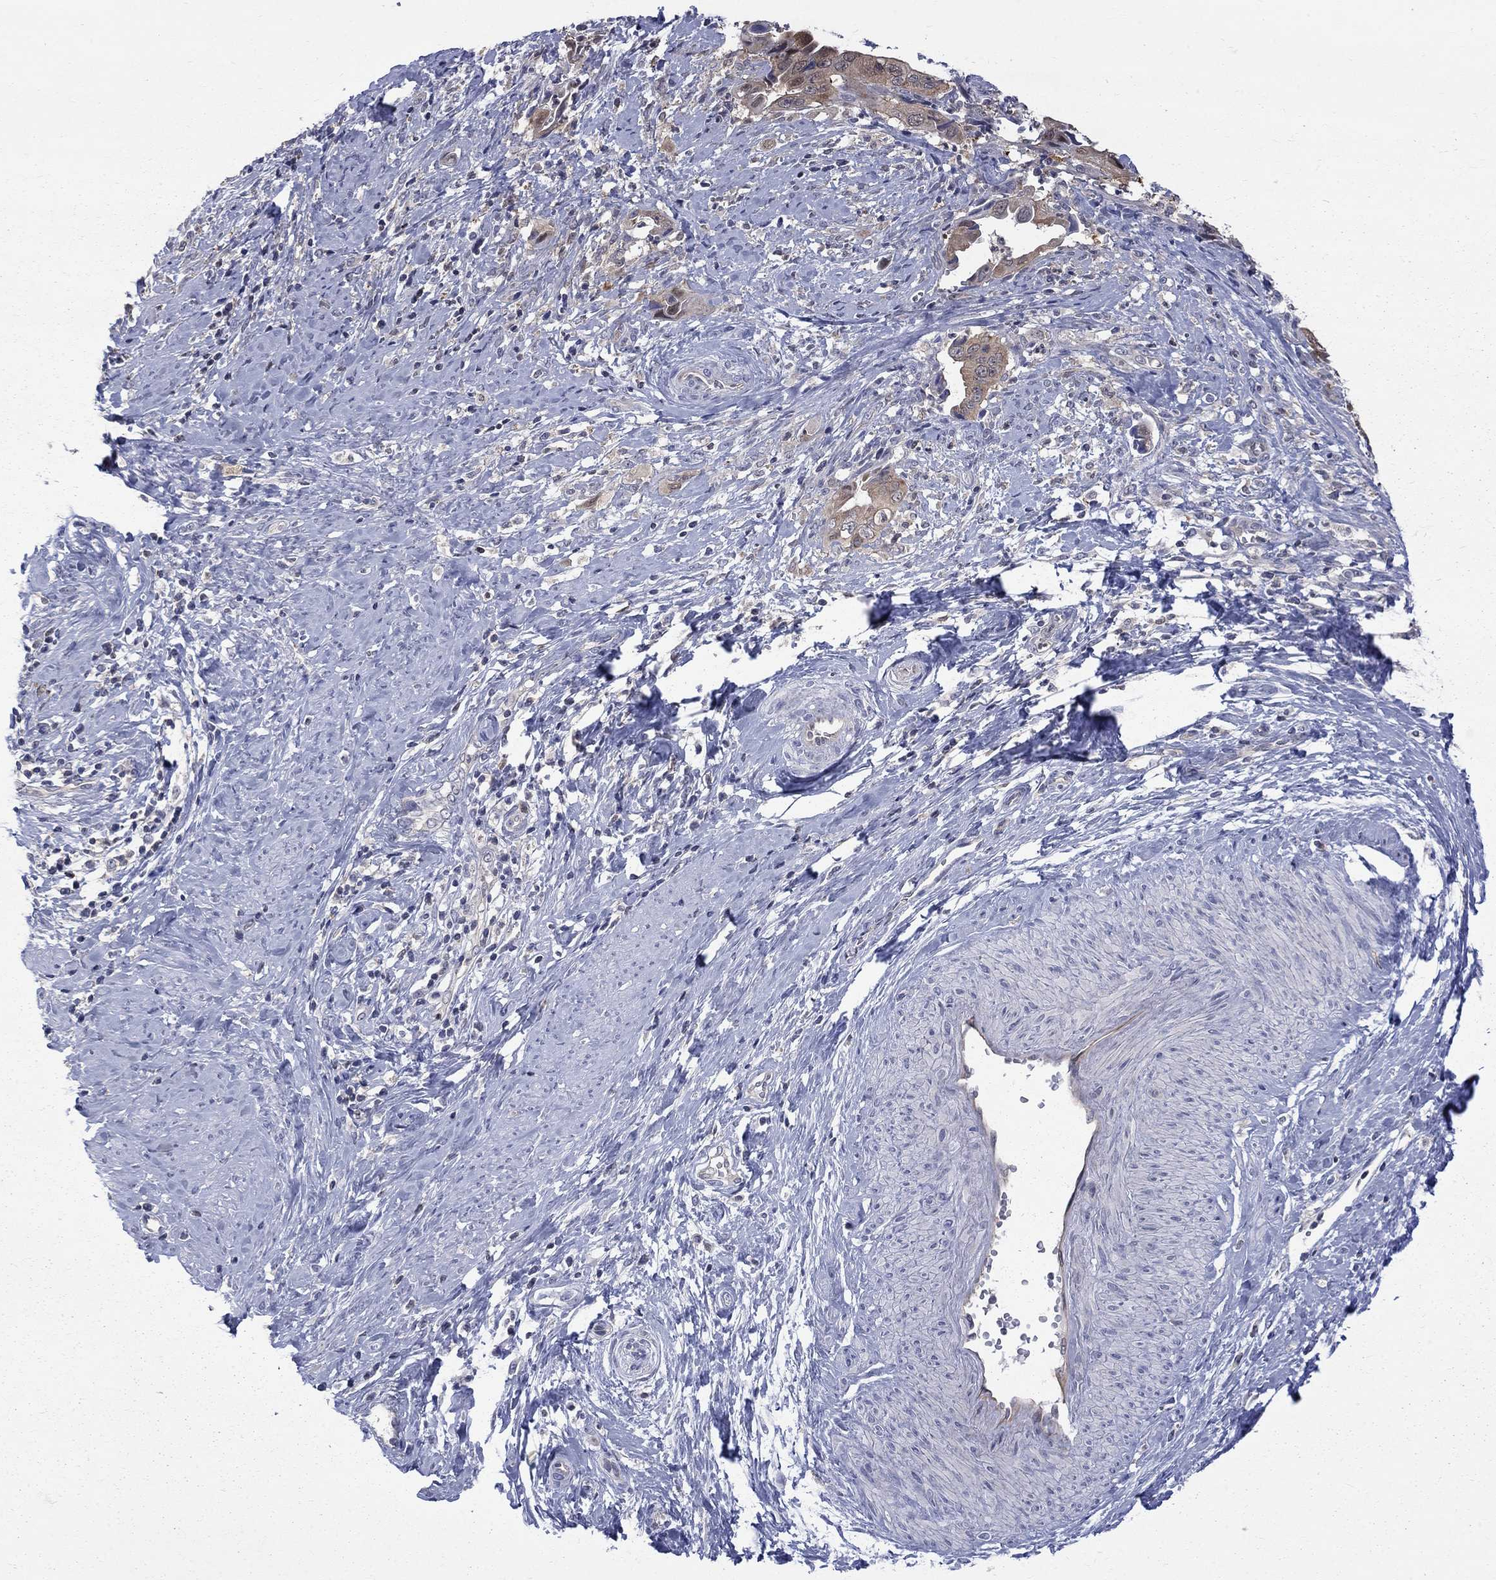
{"staining": {"intensity": "moderate", "quantity": "<25%", "location": "cytoplasmic/membranous"}, "tissue": "cervical cancer", "cell_type": "Tumor cells", "image_type": "cancer", "snomed": [{"axis": "morphology", "description": "Adenocarcinoma, NOS"}, {"axis": "topography", "description": "Cervix"}], "caption": "Cervical cancer stained with a protein marker demonstrates moderate staining in tumor cells.", "gene": "HKDC1", "patient": {"sex": "female", "age": 42}}